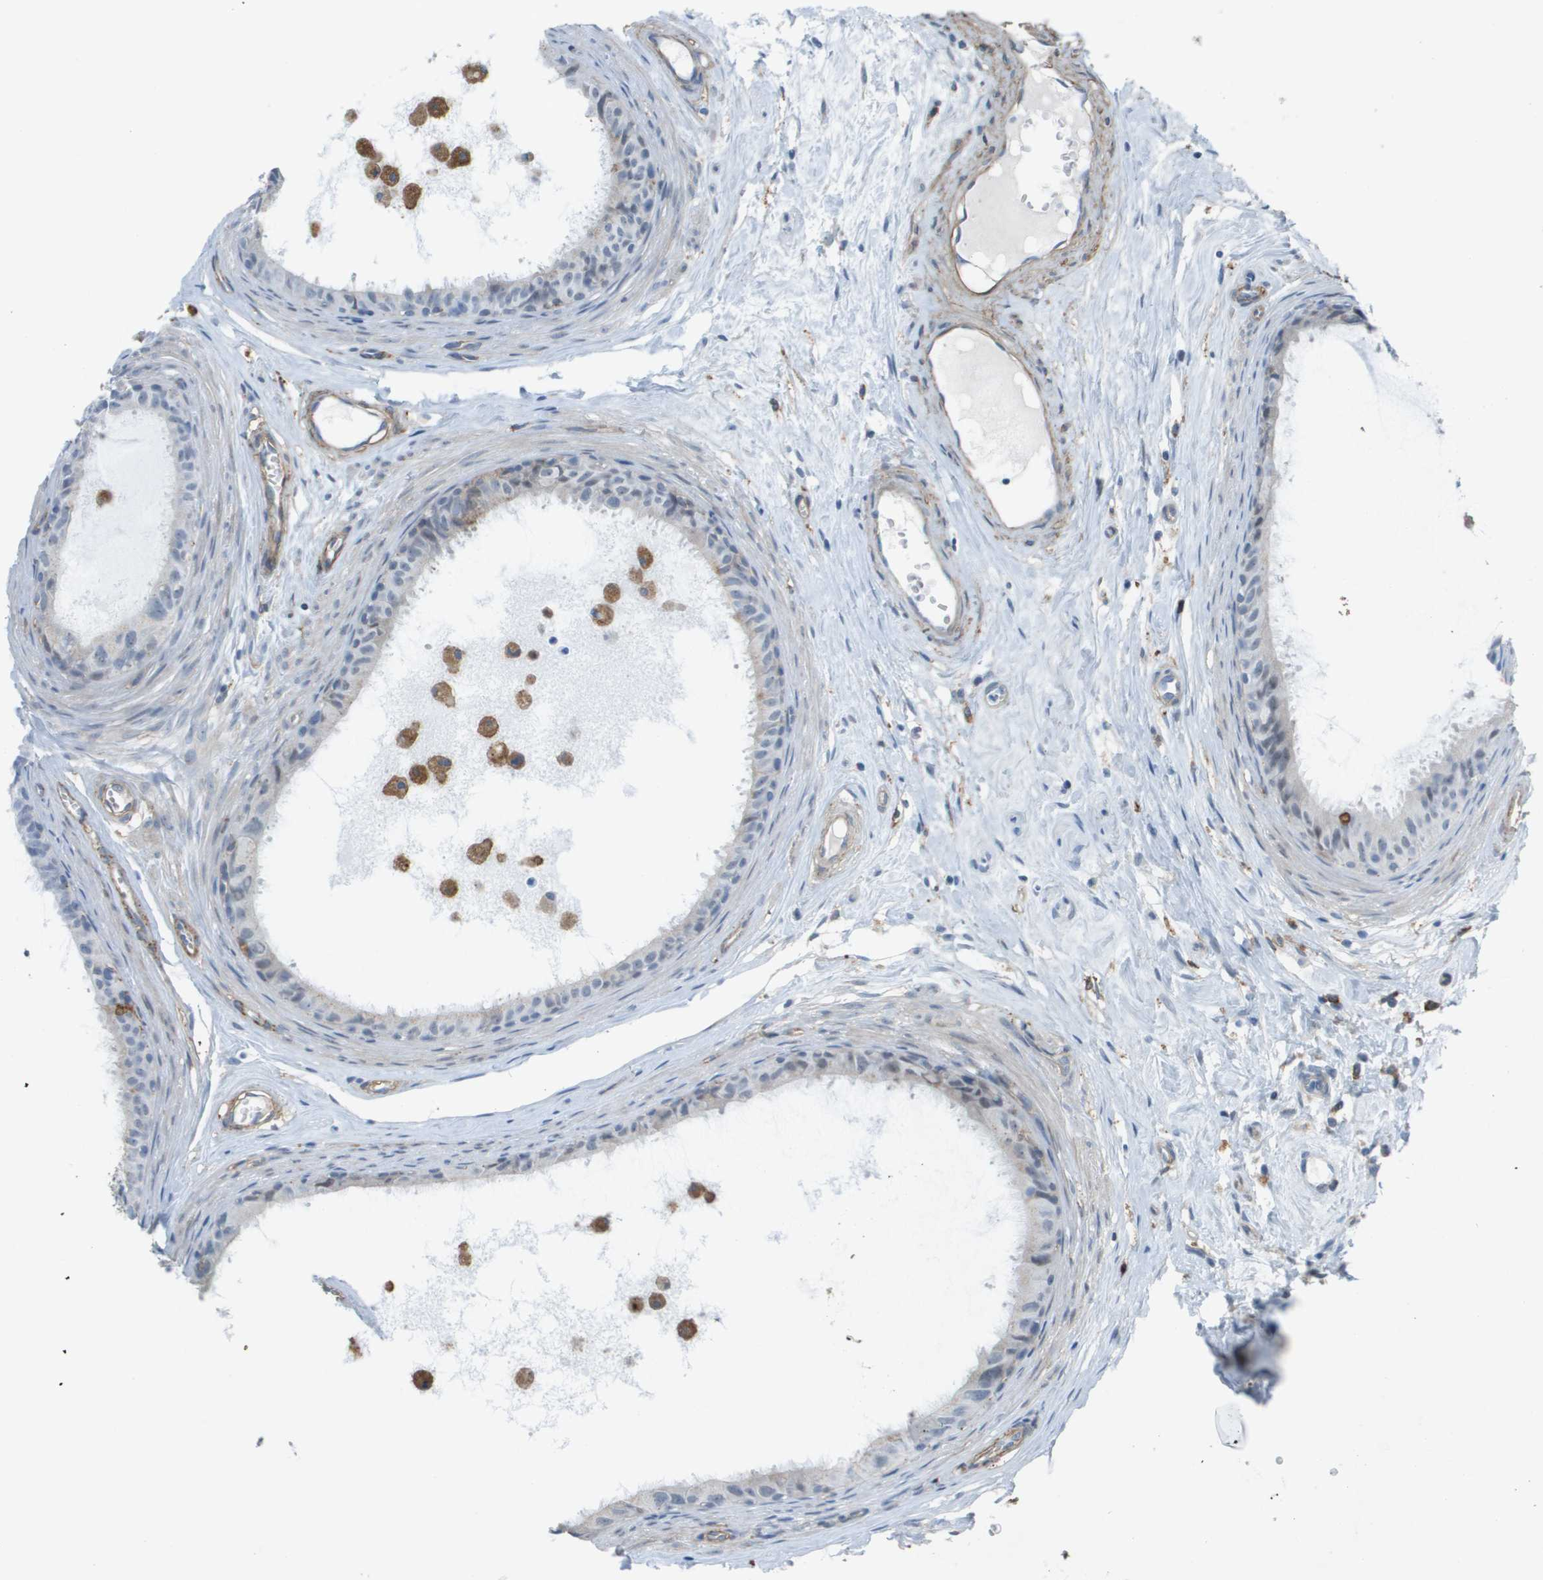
{"staining": {"intensity": "negative", "quantity": "none", "location": "none"}, "tissue": "epididymis", "cell_type": "Glandular cells", "image_type": "normal", "snomed": [{"axis": "morphology", "description": "Normal tissue, NOS"}, {"axis": "morphology", "description": "Inflammation, NOS"}, {"axis": "topography", "description": "Epididymis"}], "caption": "Immunohistochemistry of benign human epididymis shows no staining in glandular cells.", "gene": "ZBTB43", "patient": {"sex": "male", "age": 85}}